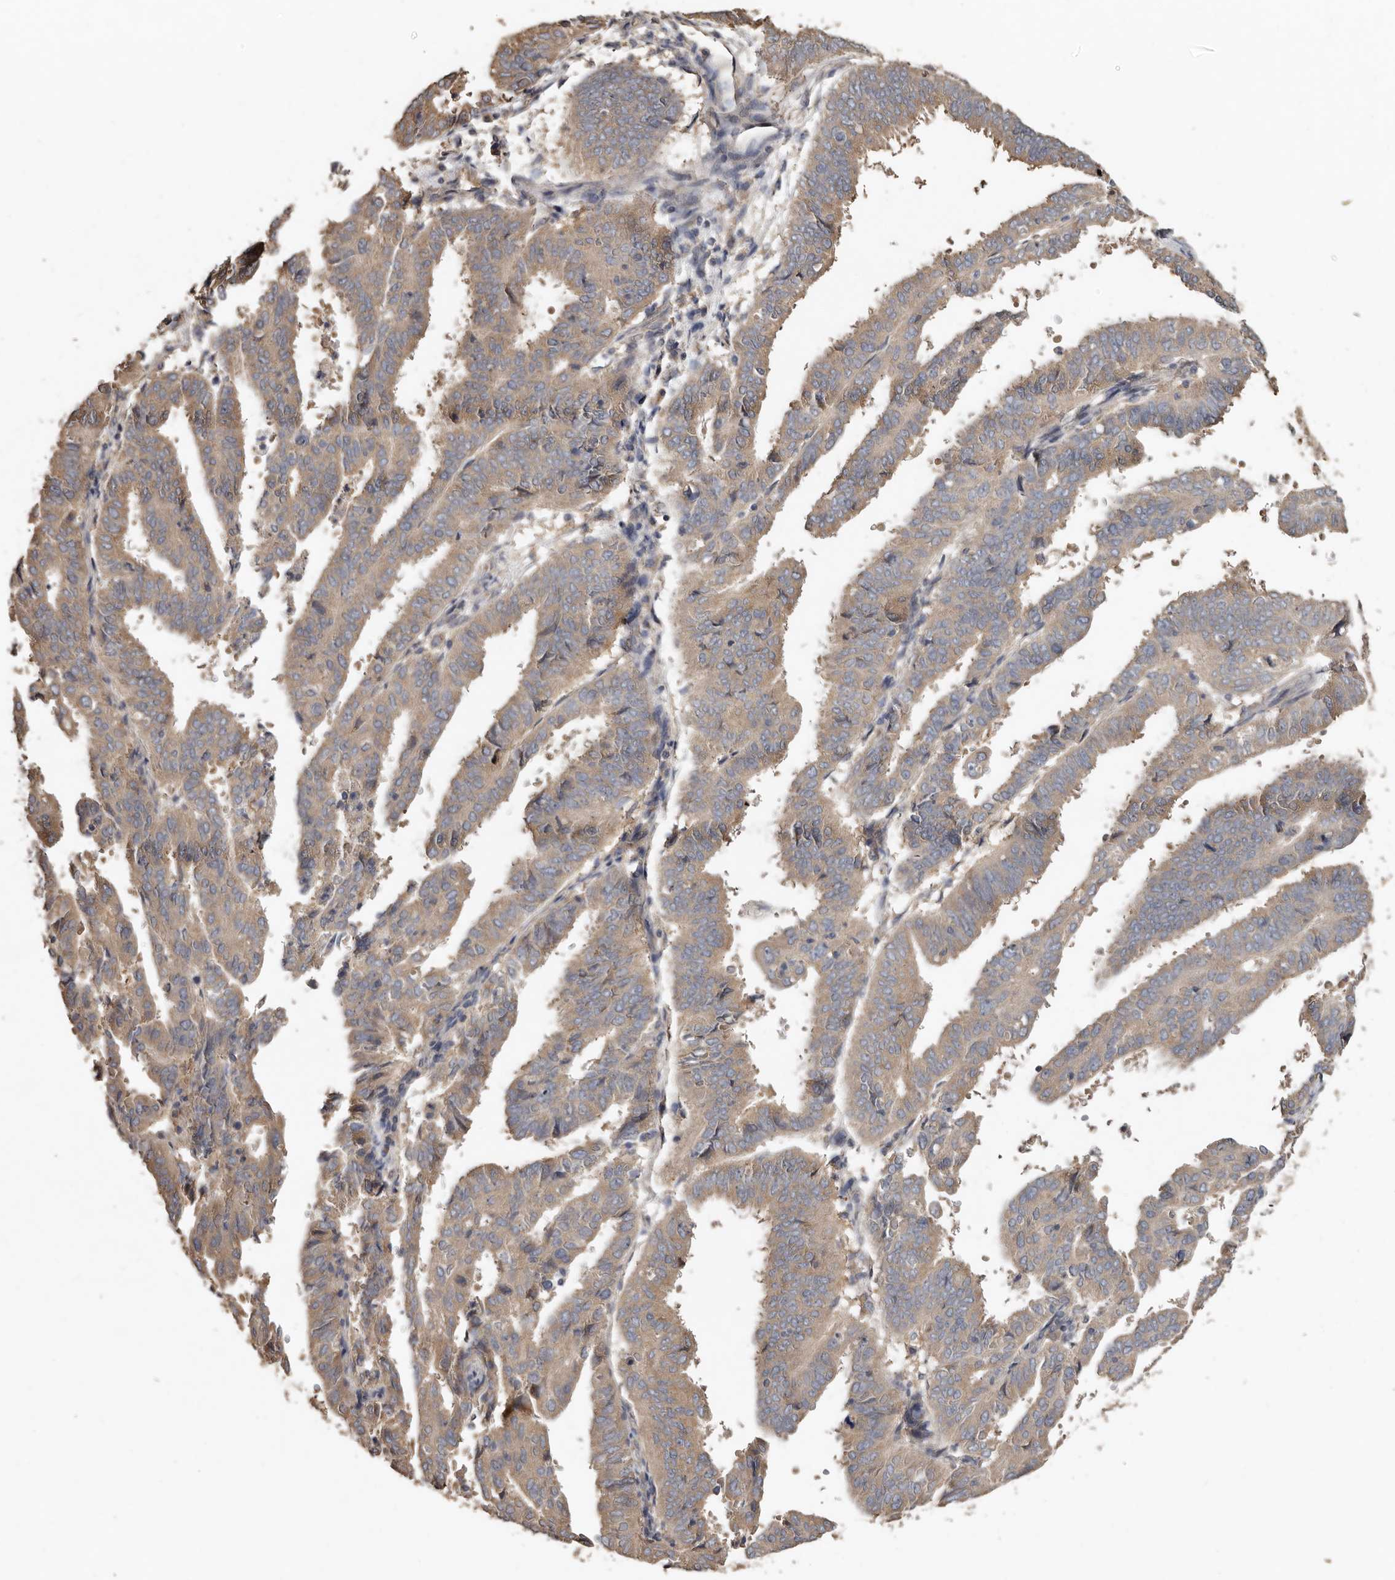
{"staining": {"intensity": "moderate", "quantity": ">75%", "location": "cytoplasmic/membranous"}, "tissue": "endometrial cancer", "cell_type": "Tumor cells", "image_type": "cancer", "snomed": [{"axis": "morphology", "description": "Adenocarcinoma, NOS"}, {"axis": "topography", "description": "Uterus"}], "caption": "About >75% of tumor cells in human adenocarcinoma (endometrial) display moderate cytoplasmic/membranous protein positivity as visualized by brown immunohistochemical staining.", "gene": "FLCN", "patient": {"sex": "female", "age": 77}}